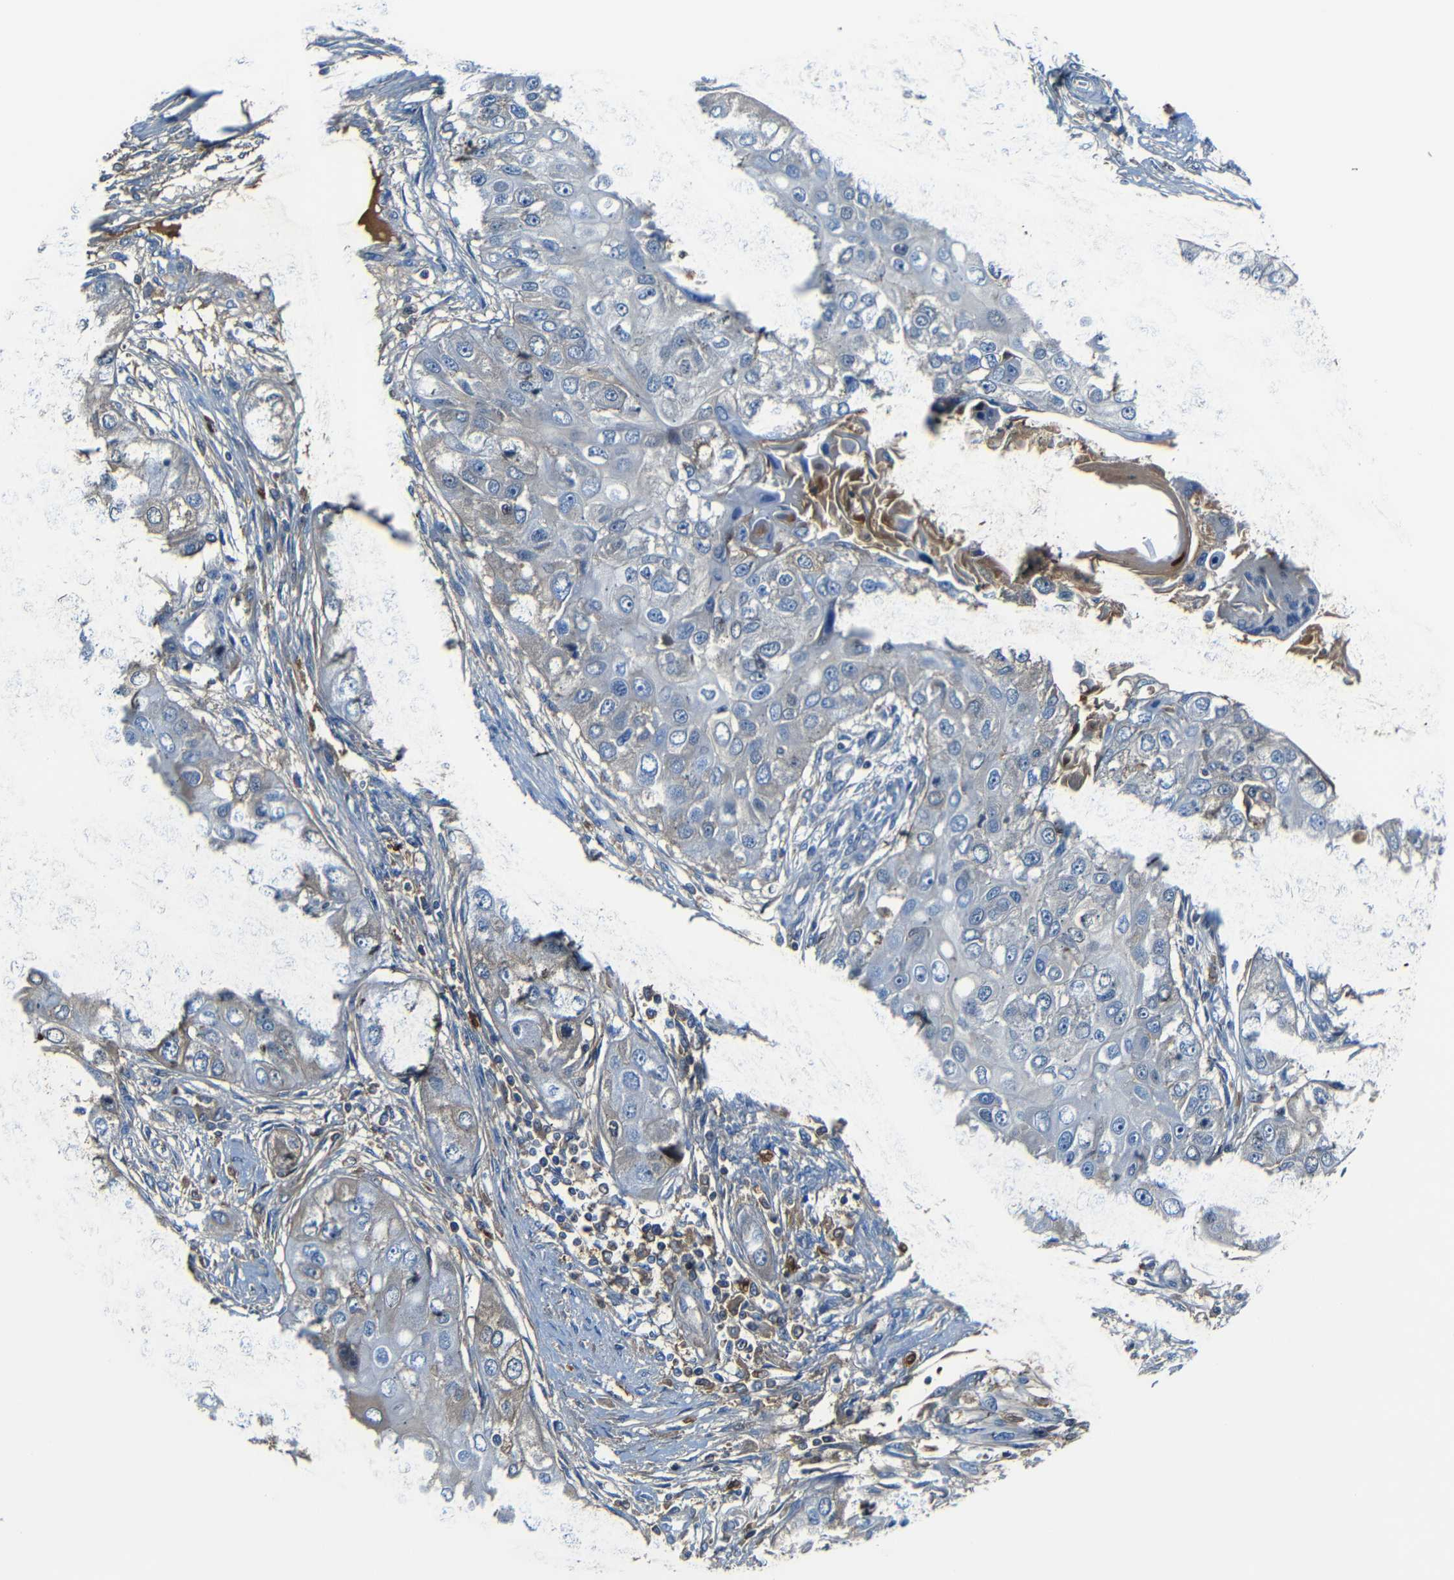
{"staining": {"intensity": "weak", "quantity": "<25%", "location": "cytoplasmic/membranous"}, "tissue": "head and neck cancer", "cell_type": "Tumor cells", "image_type": "cancer", "snomed": [{"axis": "morphology", "description": "Normal tissue, NOS"}, {"axis": "morphology", "description": "Squamous cell carcinoma, NOS"}, {"axis": "topography", "description": "Skeletal muscle"}, {"axis": "topography", "description": "Head-Neck"}], "caption": "Head and neck squamous cell carcinoma stained for a protein using immunohistochemistry (IHC) demonstrates no expression tumor cells.", "gene": "SERPINA1", "patient": {"sex": "male", "age": 51}}